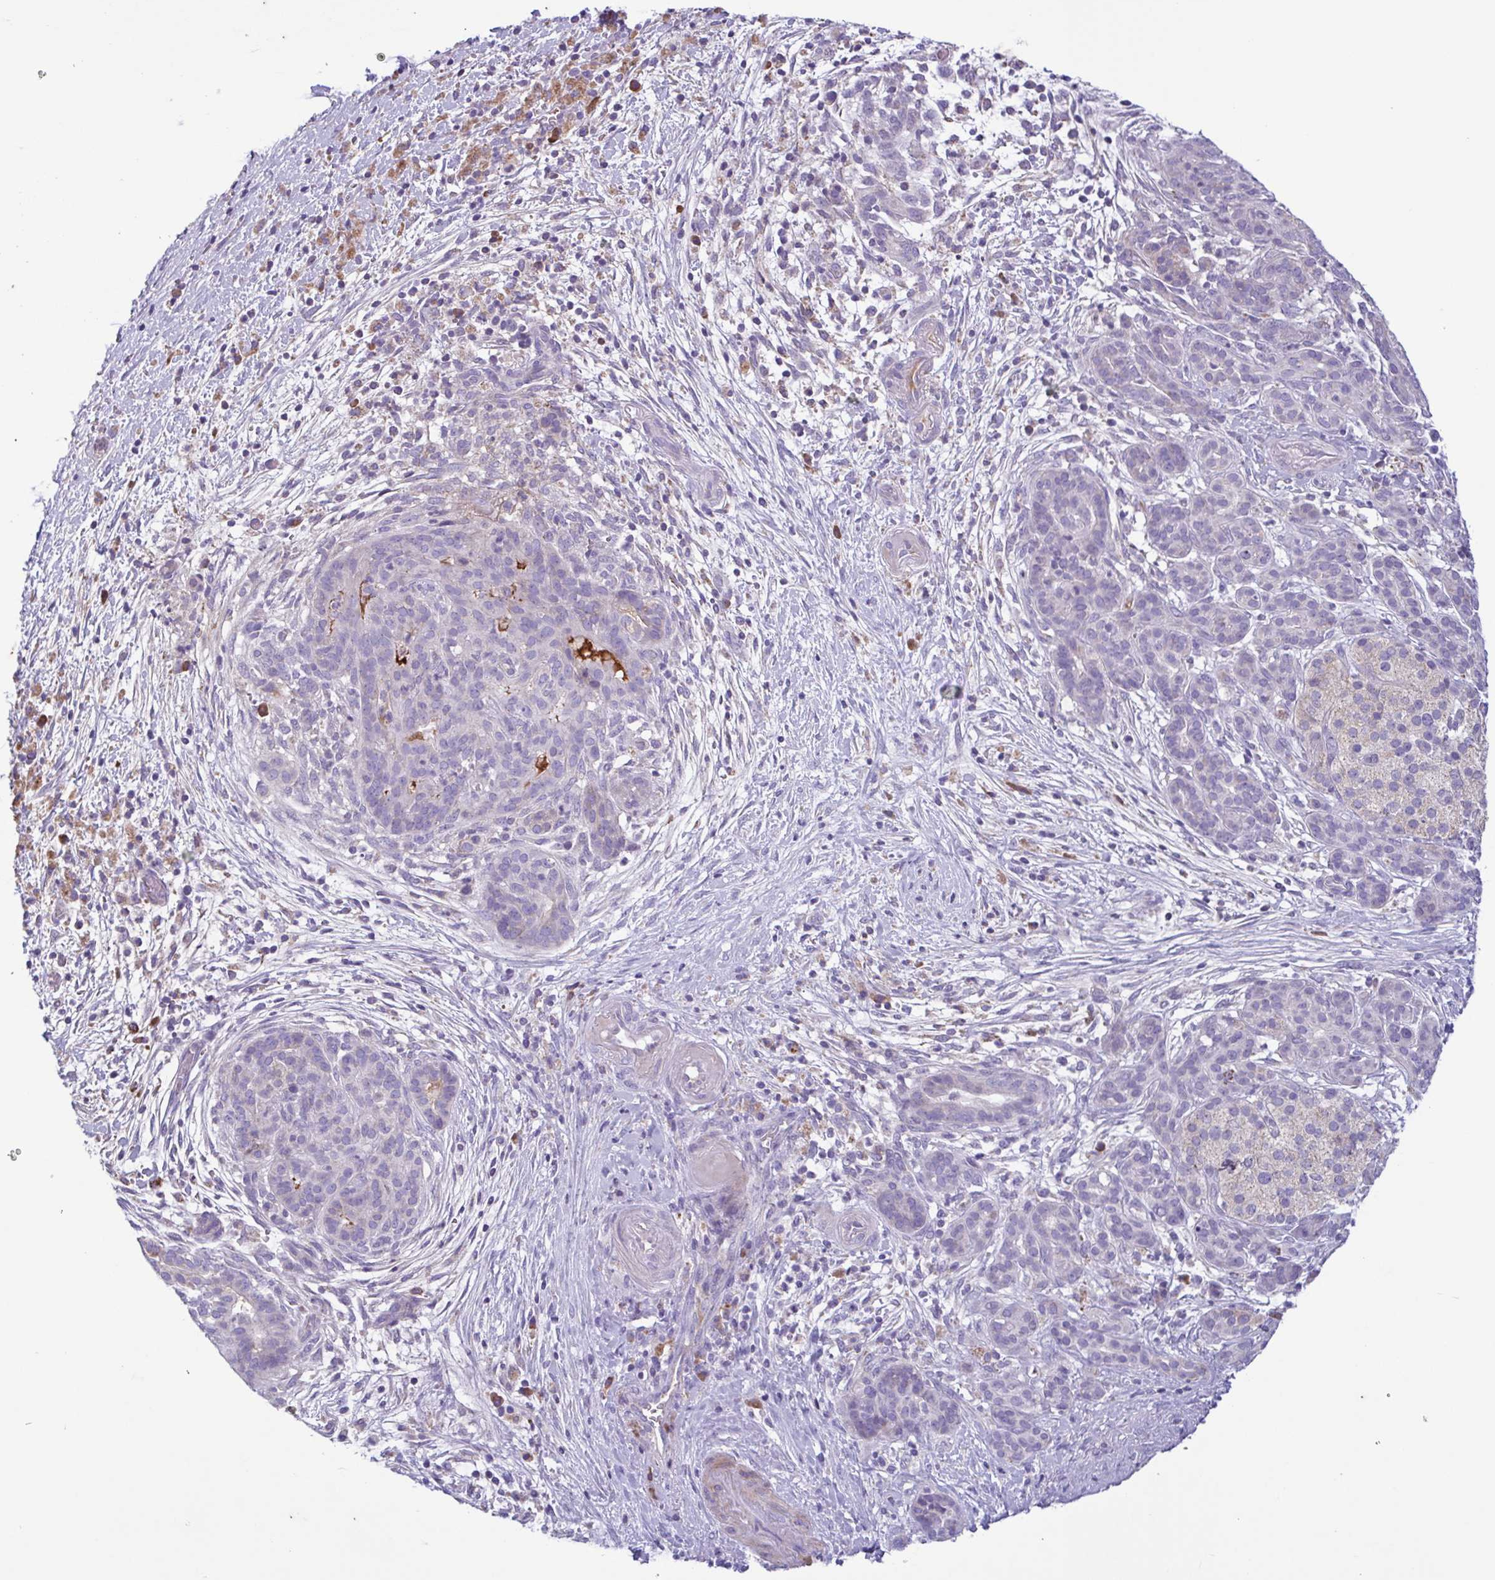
{"staining": {"intensity": "negative", "quantity": "none", "location": "none"}, "tissue": "pancreatic cancer", "cell_type": "Tumor cells", "image_type": "cancer", "snomed": [{"axis": "morphology", "description": "Adenocarcinoma, NOS"}, {"axis": "topography", "description": "Pancreas"}], "caption": "Immunohistochemistry (IHC) of human pancreatic cancer (adenocarcinoma) demonstrates no positivity in tumor cells.", "gene": "F13B", "patient": {"sex": "male", "age": 44}}